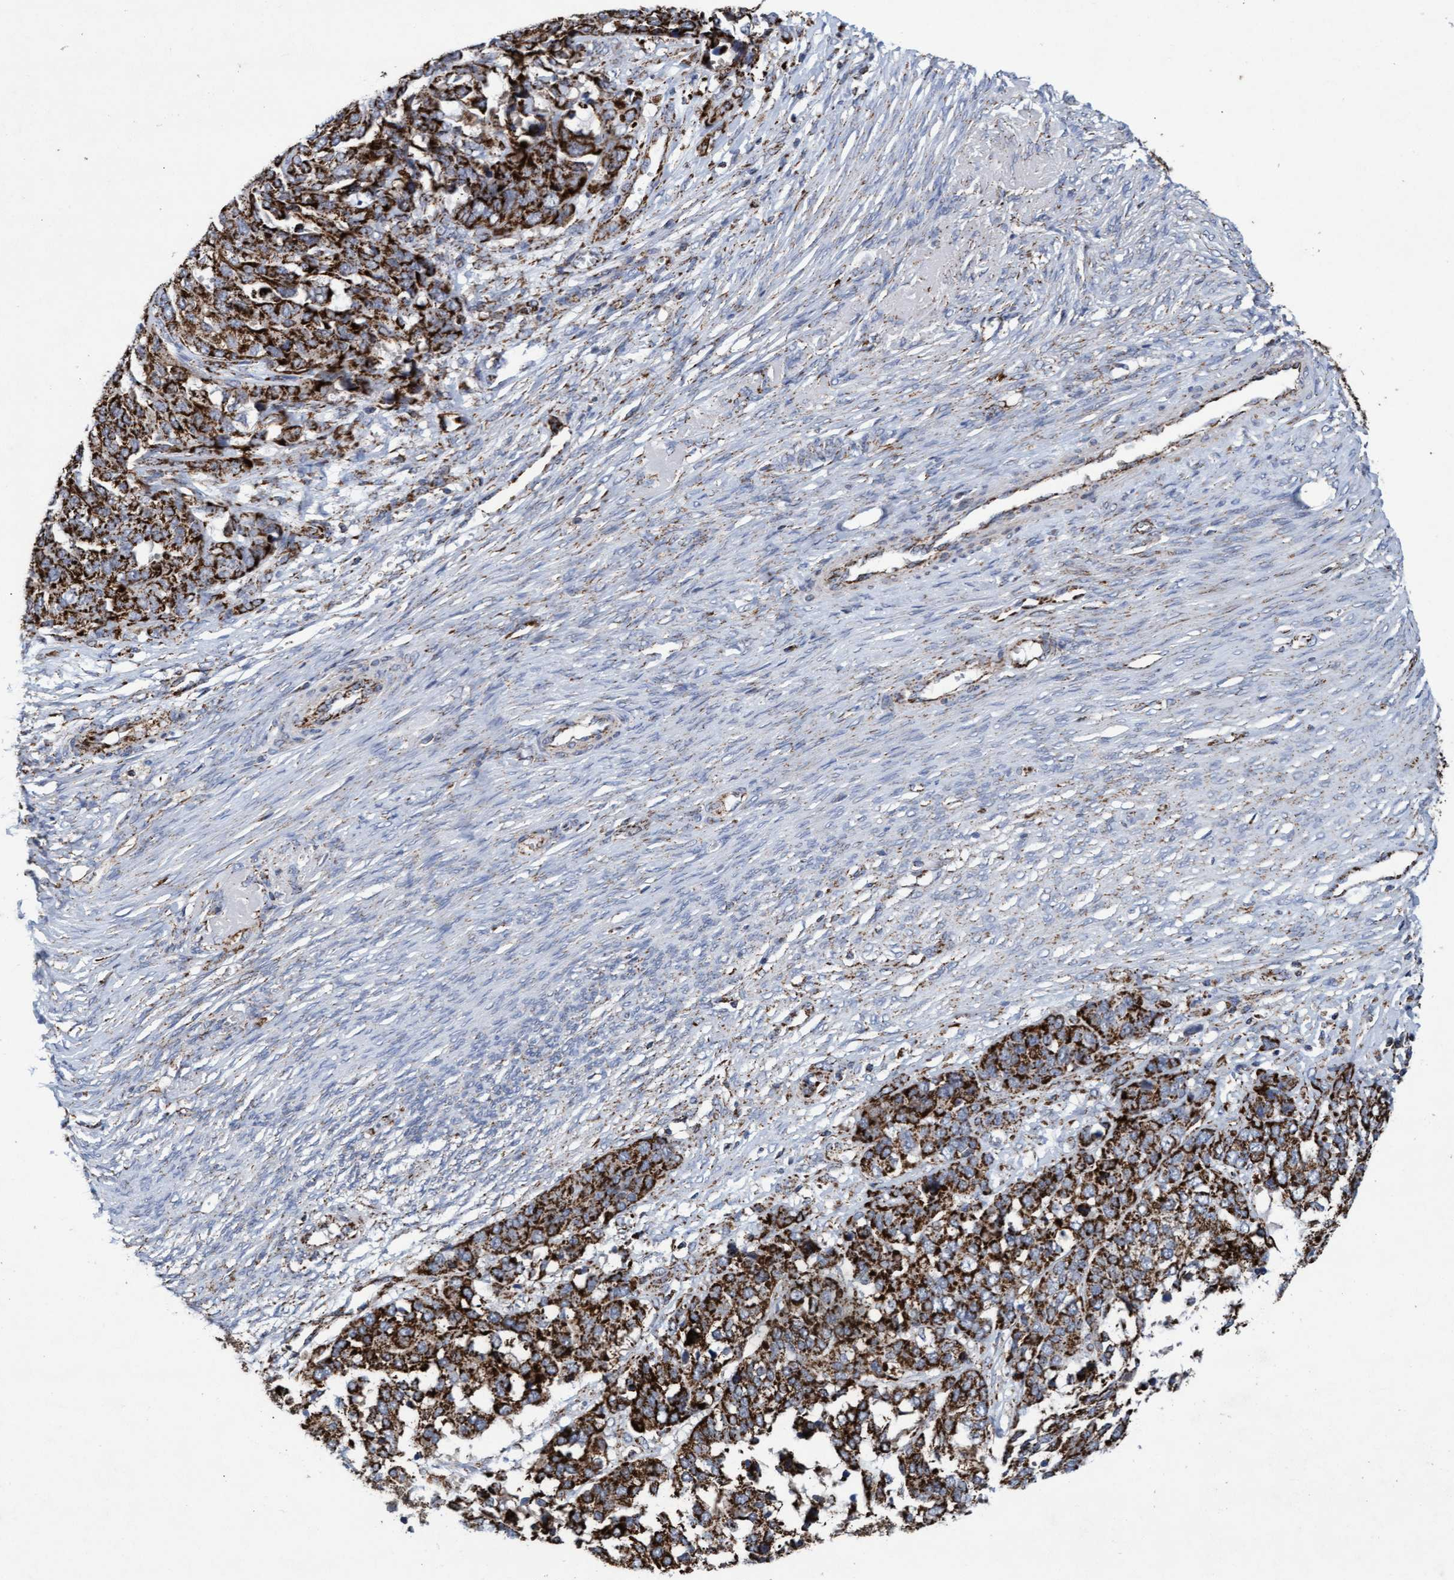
{"staining": {"intensity": "strong", "quantity": ">75%", "location": "cytoplasmic/membranous"}, "tissue": "ovarian cancer", "cell_type": "Tumor cells", "image_type": "cancer", "snomed": [{"axis": "morphology", "description": "Cystadenocarcinoma, serous, NOS"}, {"axis": "topography", "description": "Ovary"}], "caption": "Ovarian serous cystadenocarcinoma stained with a protein marker shows strong staining in tumor cells.", "gene": "MRPL38", "patient": {"sex": "female", "age": 44}}